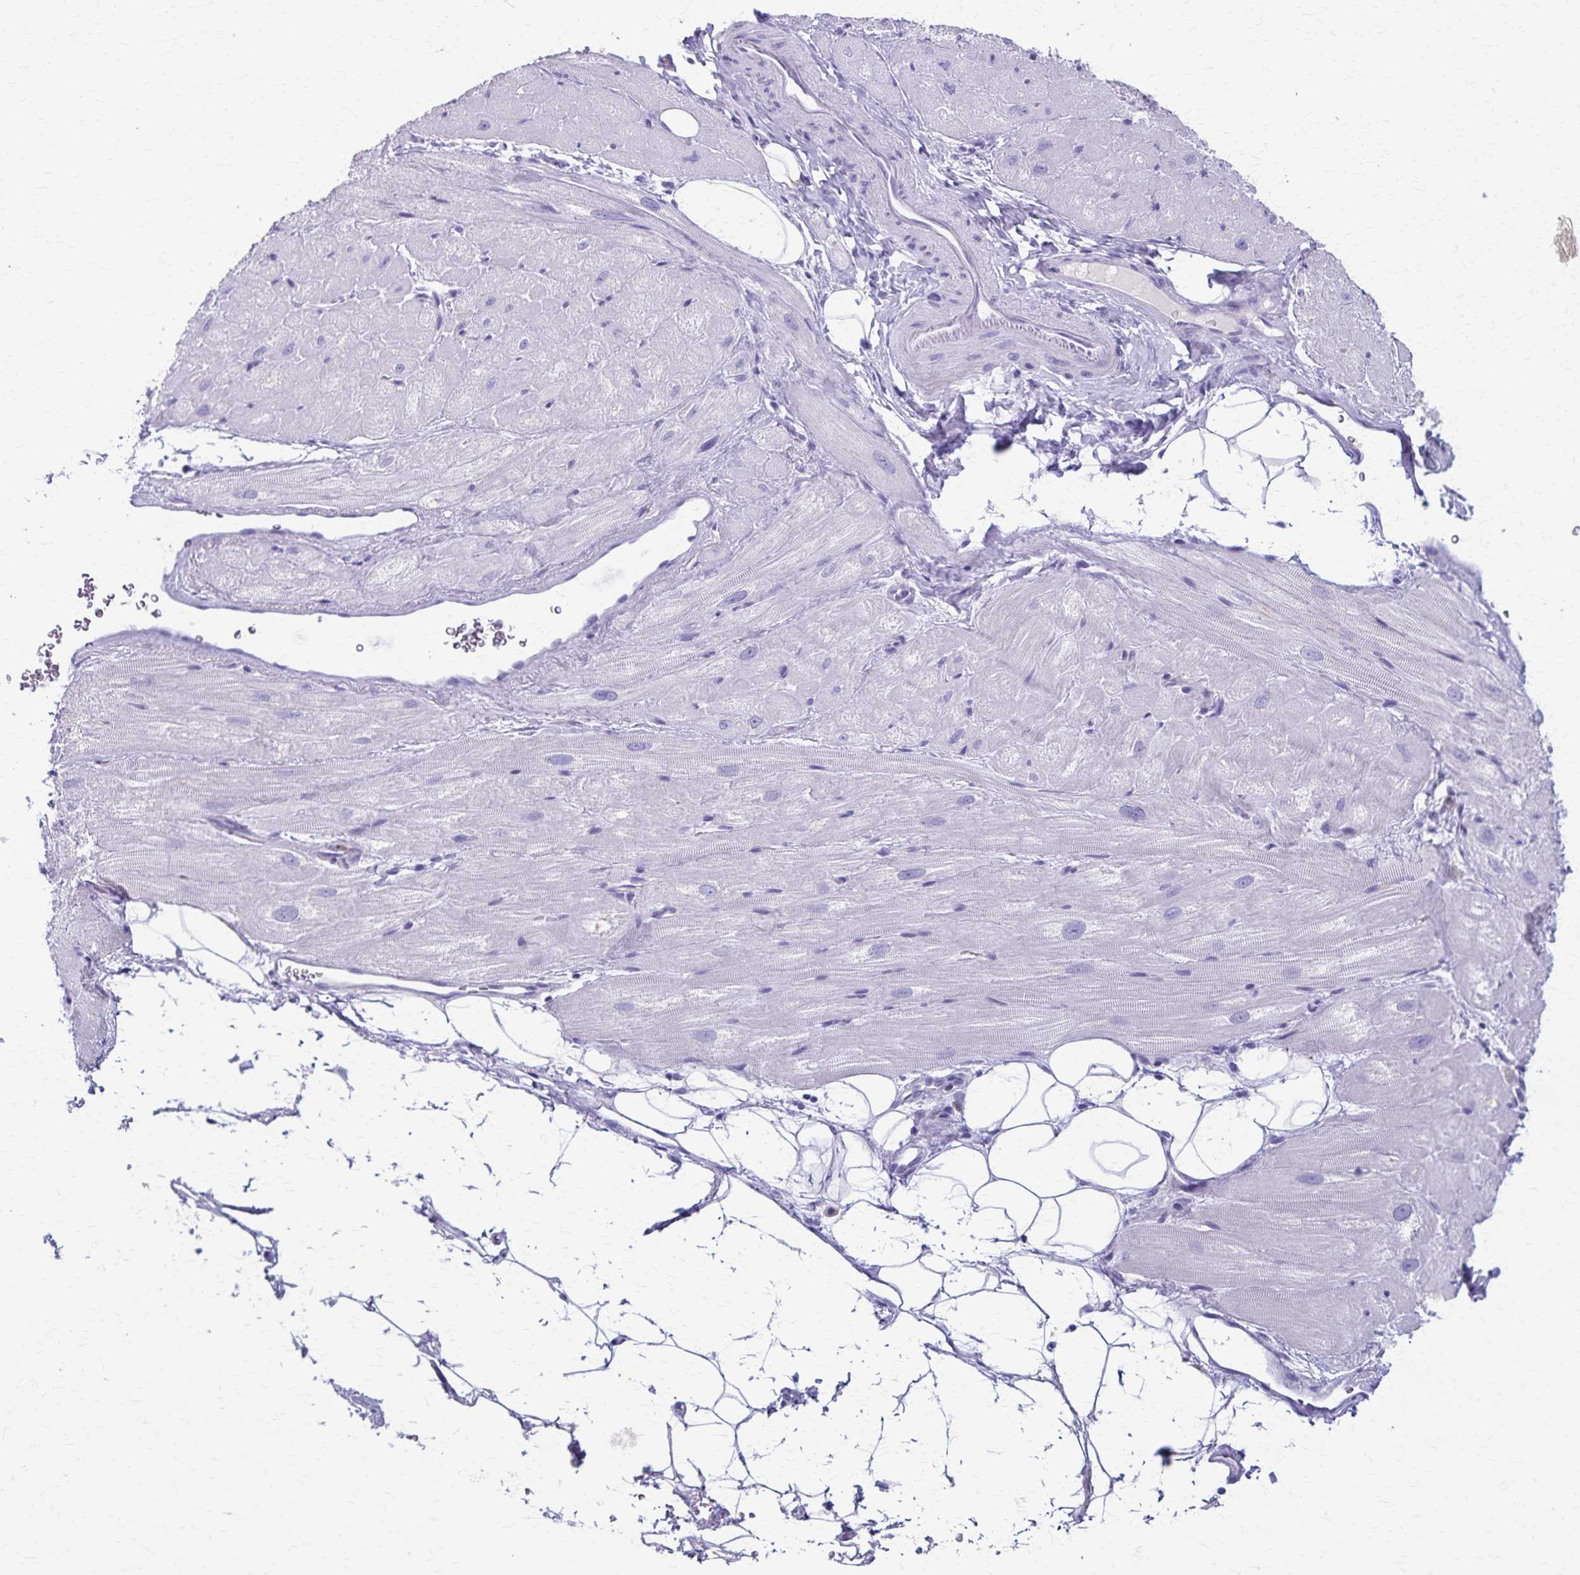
{"staining": {"intensity": "moderate", "quantity": "<25%", "location": "cytoplasmic/membranous"}, "tissue": "heart muscle", "cell_type": "Cardiomyocytes", "image_type": "normal", "snomed": [{"axis": "morphology", "description": "Normal tissue, NOS"}, {"axis": "topography", "description": "Heart"}], "caption": "Protein staining of benign heart muscle exhibits moderate cytoplasmic/membranous positivity in about <25% of cardiomyocytes.", "gene": "TMEM60", "patient": {"sex": "male", "age": 62}}